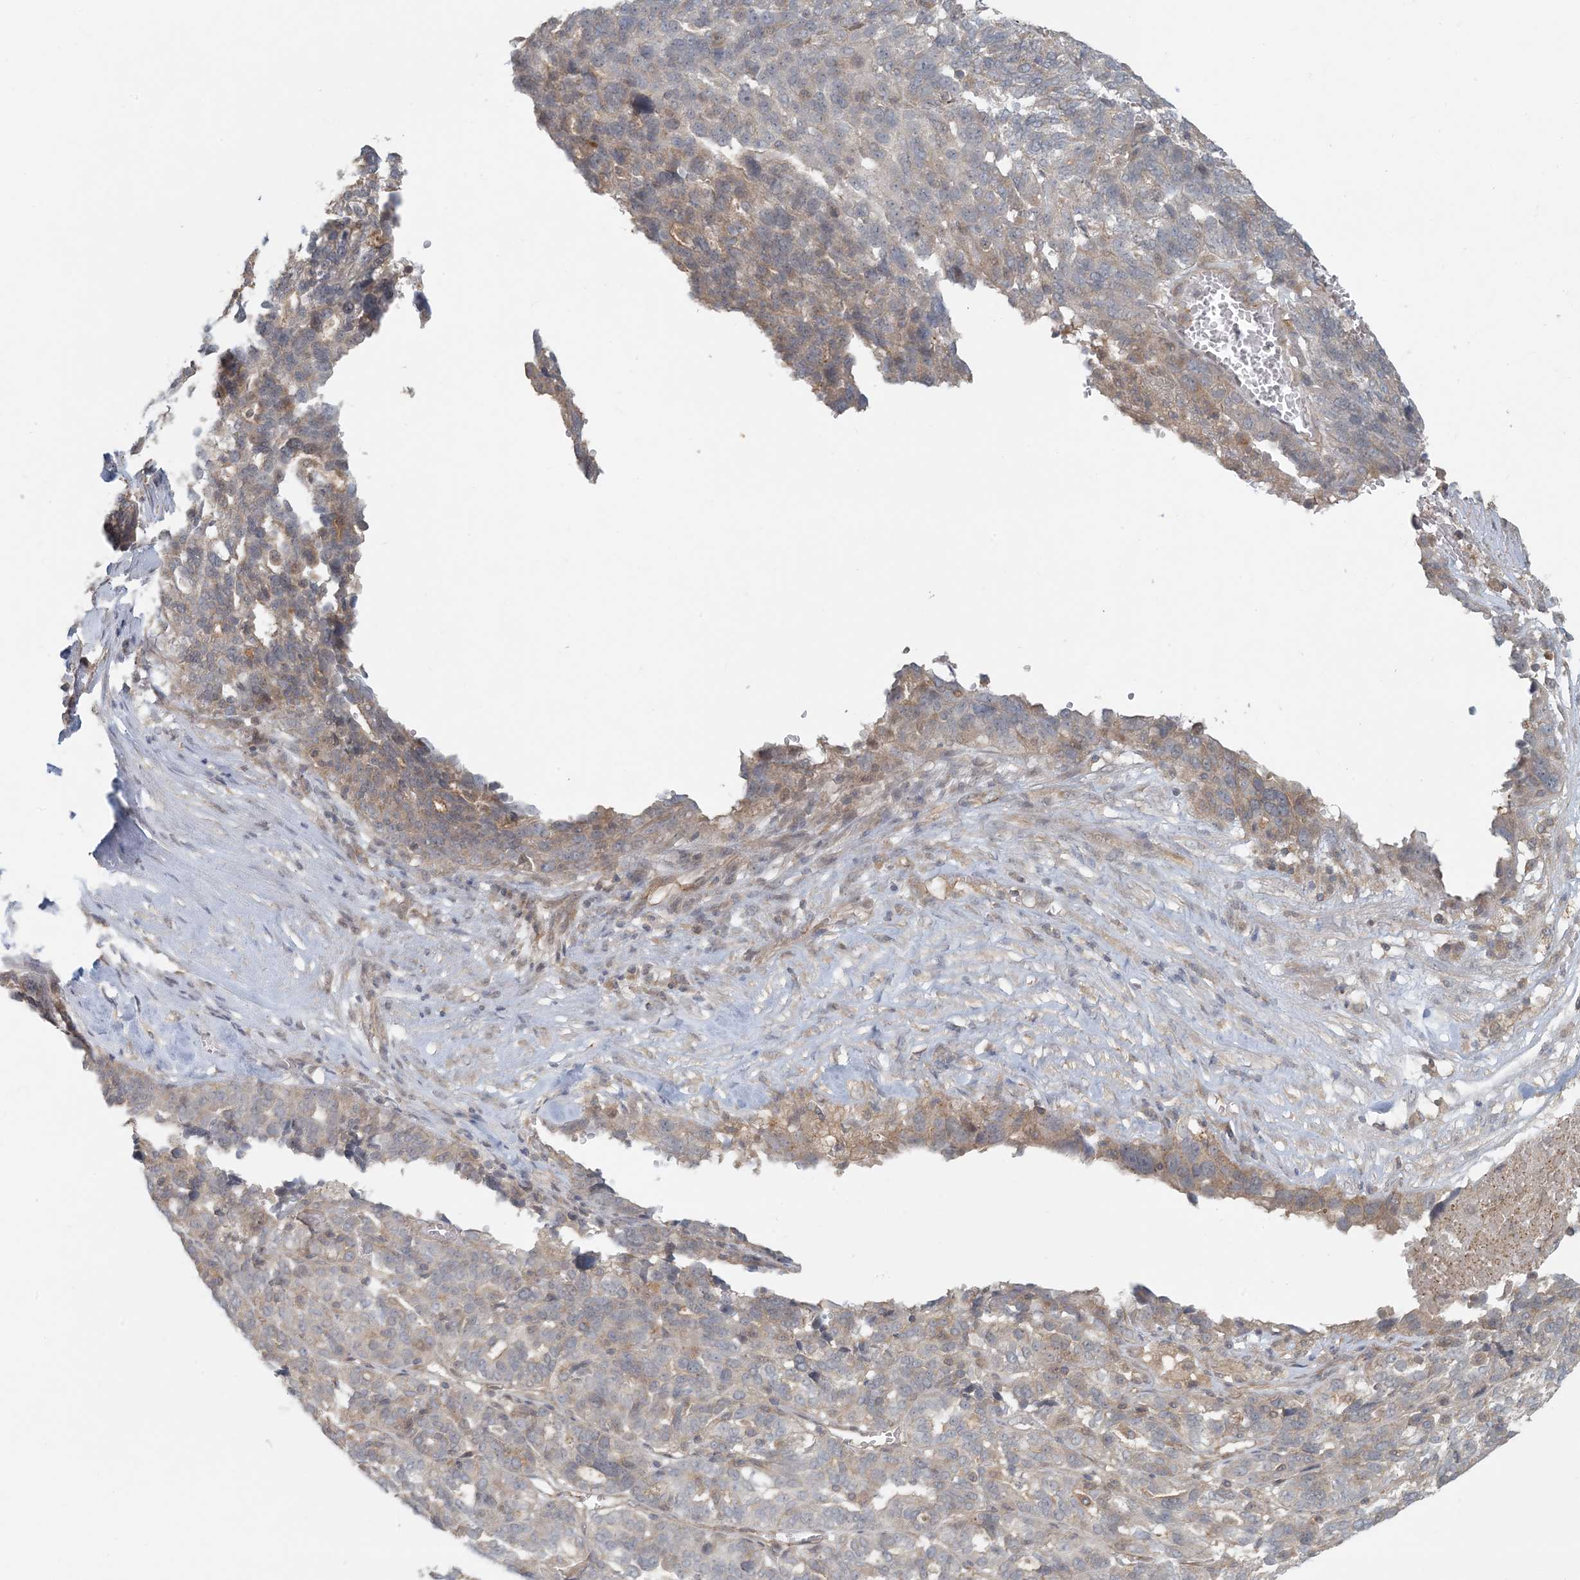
{"staining": {"intensity": "moderate", "quantity": "<25%", "location": "cytoplasmic/membranous"}, "tissue": "ovarian cancer", "cell_type": "Tumor cells", "image_type": "cancer", "snomed": [{"axis": "morphology", "description": "Cystadenocarcinoma, serous, NOS"}, {"axis": "topography", "description": "Ovary"}], "caption": "Tumor cells reveal moderate cytoplasmic/membranous positivity in about <25% of cells in ovarian cancer.", "gene": "OBI1", "patient": {"sex": "female", "age": 59}}